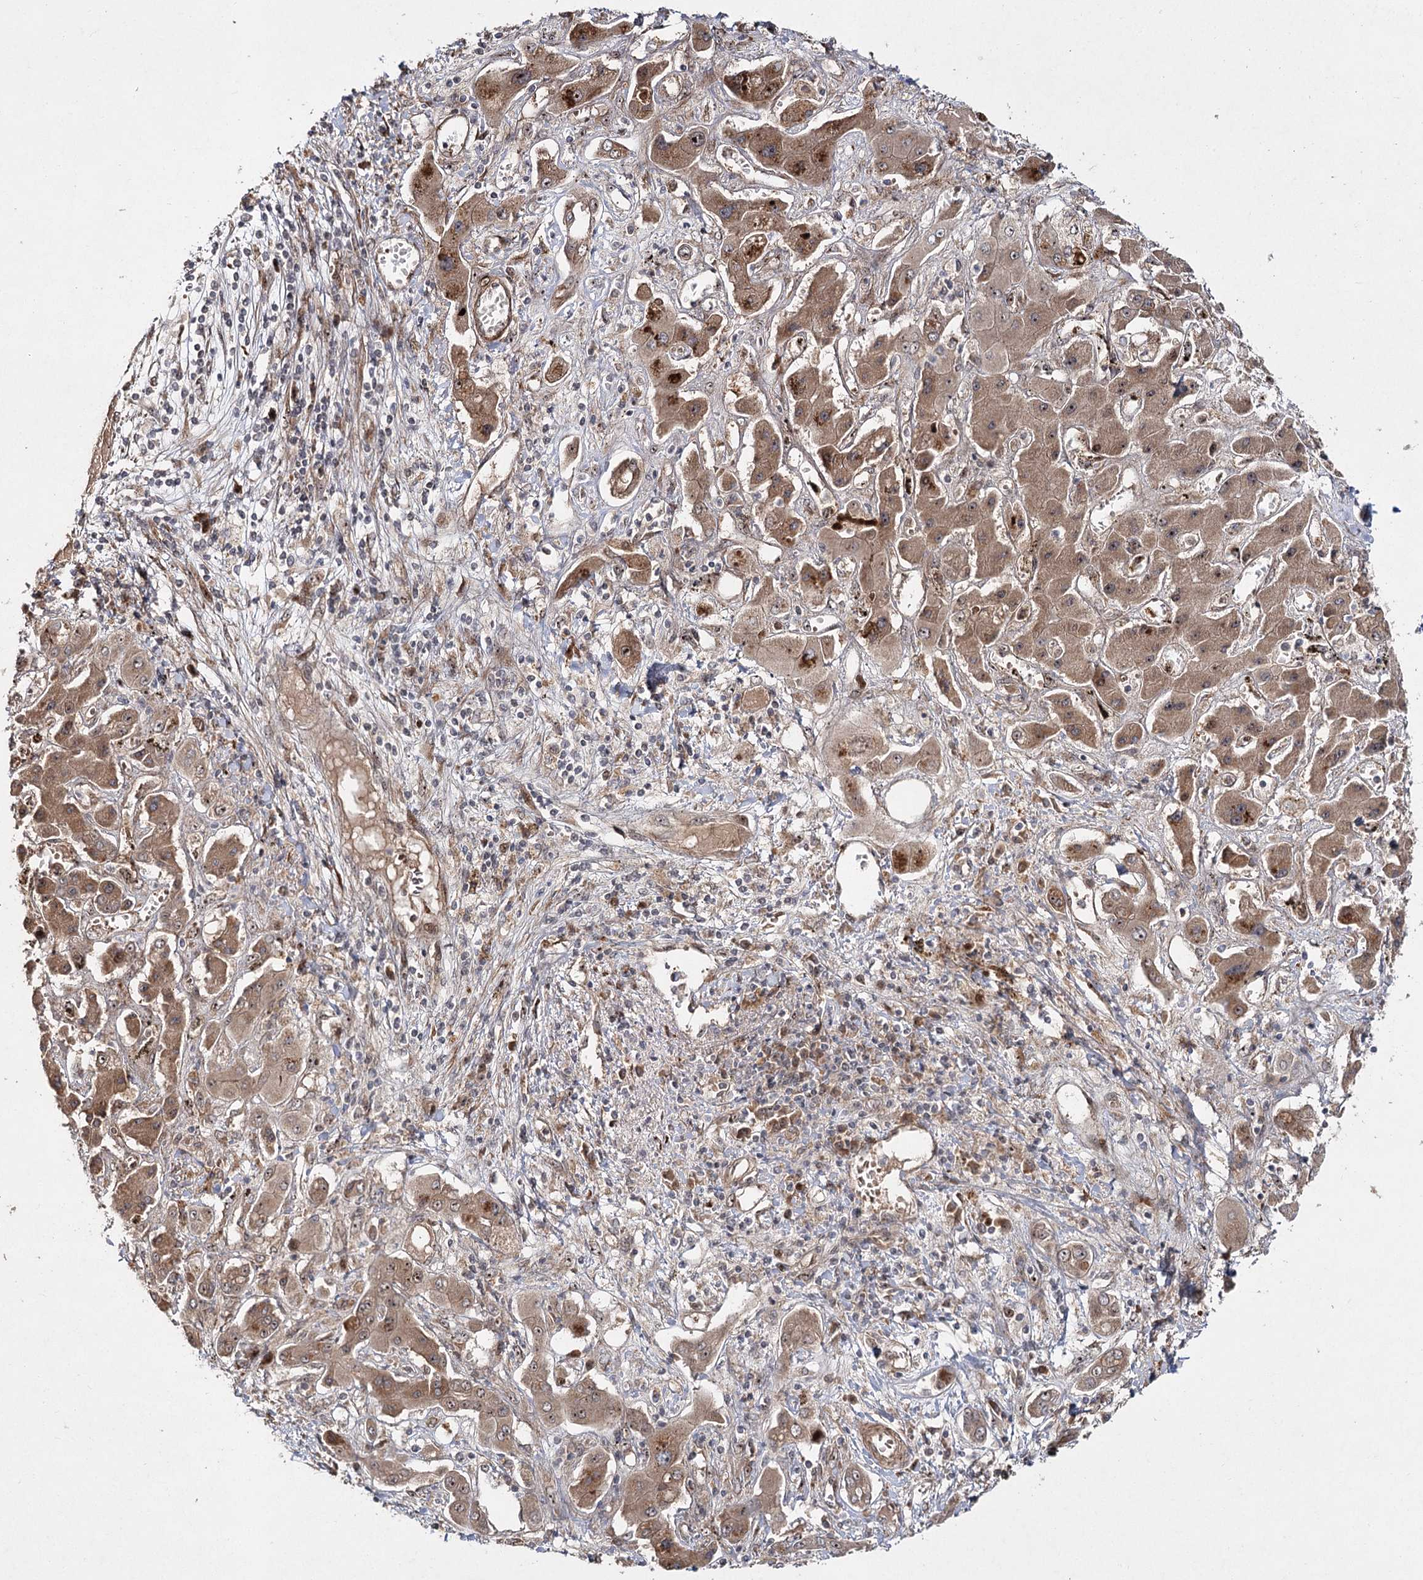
{"staining": {"intensity": "moderate", "quantity": ">75%", "location": "cytoplasmic/membranous,nuclear"}, "tissue": "liver cancer", "cell_type": "Tumor cells", "image_type": "cancer", "snomed": [{"axis": "morphology", "description": "Cholangiocarcinoma"}, {"axis": "topography", "description": "Liver"}], "caption": "Moderate cytoplasmic/membranous and nuclear expression for a protein is seen in approximately >75% of tumor cells of cholangiocarcinoma (liver) using IHC.", "gene": "PIK3C2A", "patient": {"sex": "male", "age": 67}}